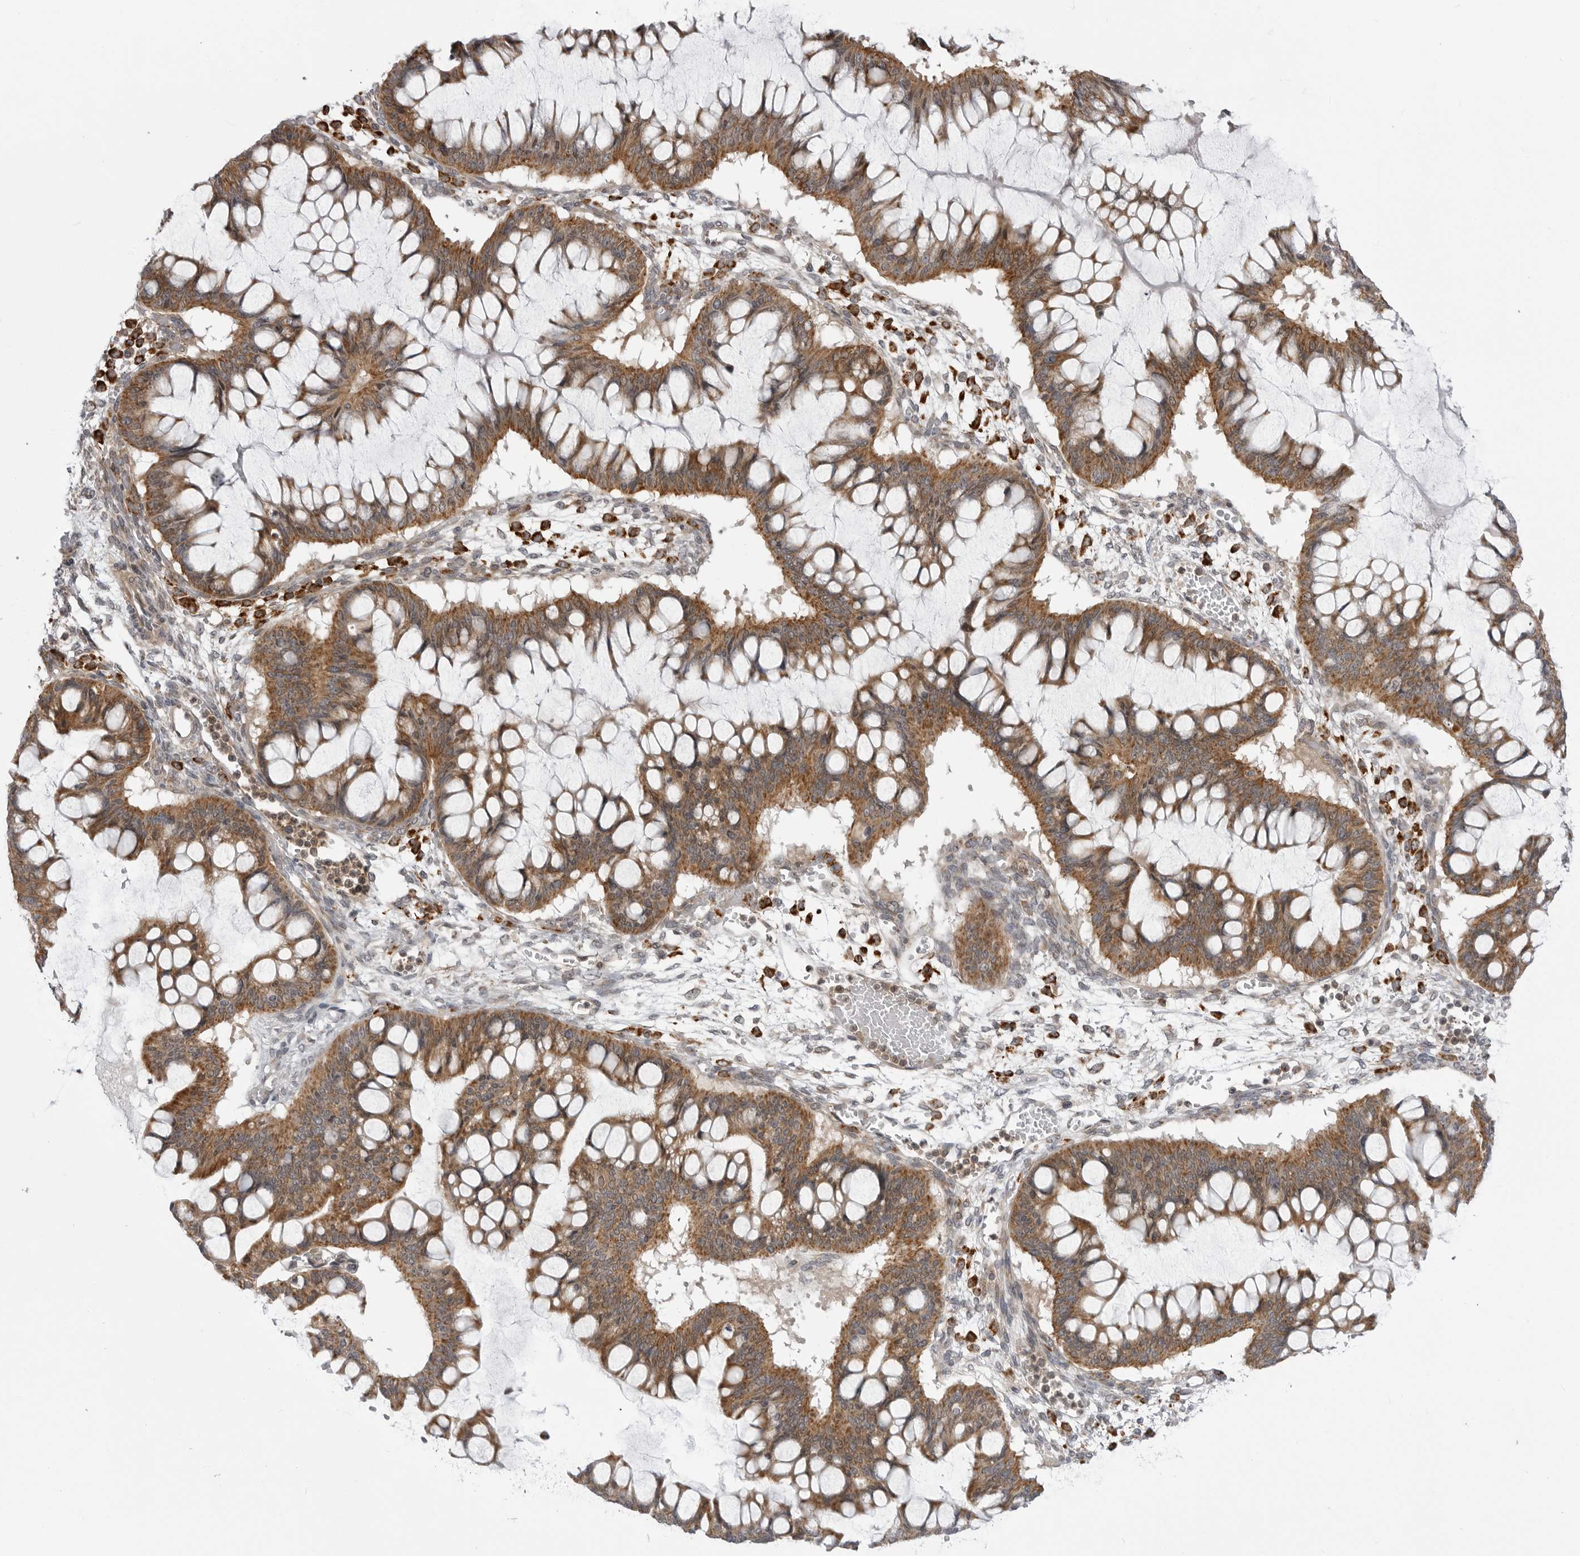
{"staining": {"intensity": "moderate", "quantity": ">75%", "location": "cytoplasmic/membranous"}, "tissue": "ovarian cancer", "cell_type": "Tumor cells", "image_type": "cancer", "snomed": [{"axis": "morphology", "description": "Cystadenocarcinoma, mucinous, NOS"}, {"axis": "topography", "description": "Ovary"}], "caption": "Immunohistochemistry (IHC) histopathology image of neoplastic tissue: ovarian cancer stained using IHC exhibits medium levels of moderate protein expression localized specifically in the cytoplasmic/membranous of tumor cells, appearing as a cytoplasmic/membranous brown color.", "gene": "CCDC18", "patient": {"sex": "female", "age": 73}}